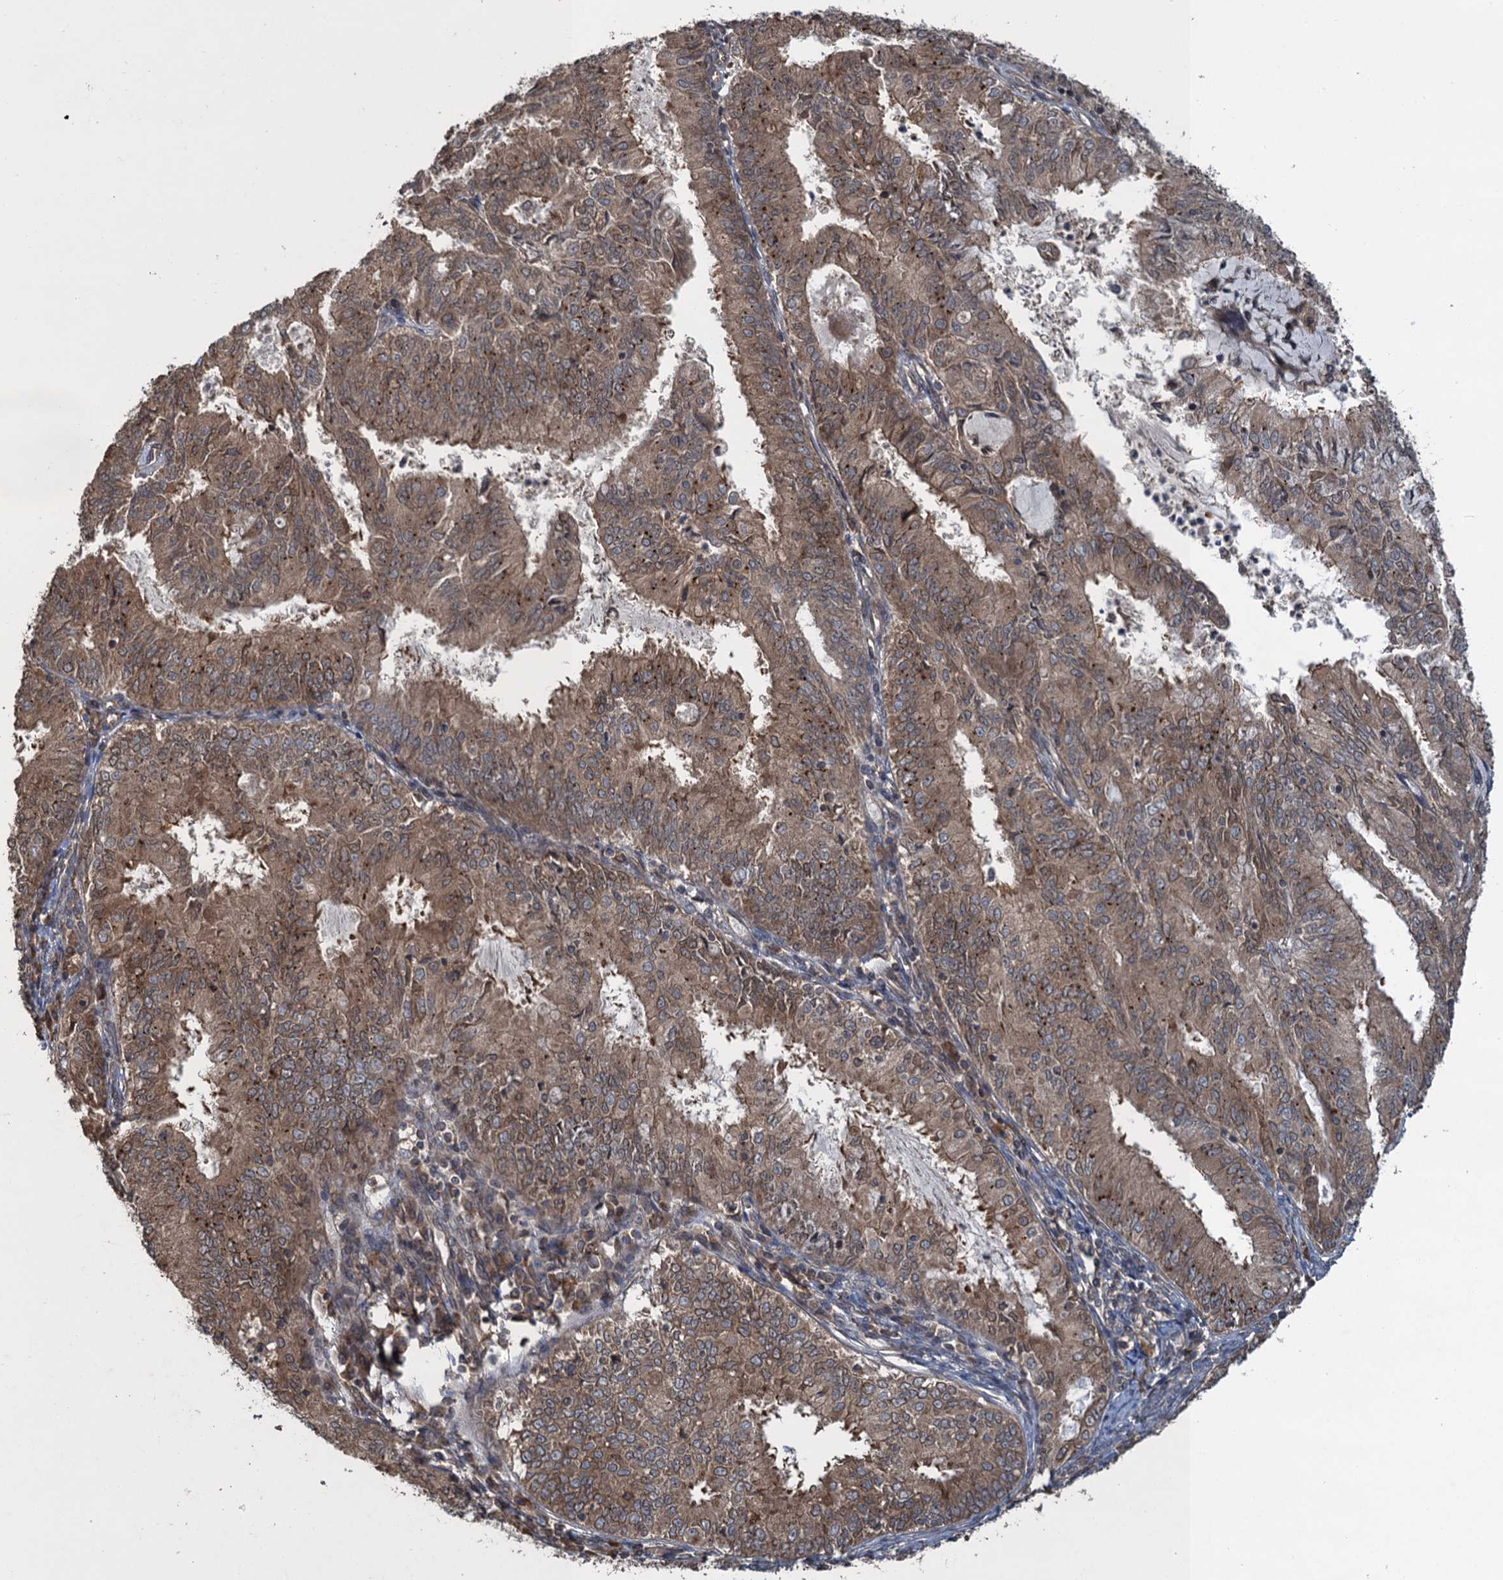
{"staining": {"intensity": "moderate", "quantity": ">75%", "location": "cytoplasmic/membranous,nuclear"}, "tissue": "endometrial cancer", "cell_type": "Tumor cells", "image_type": "cancer", "snomed": [{"axis": "morphology", "description": "Adenocarcinoma, NOS"}, {"axis": "topography", "description": "Endometrium"}], "caption": "High-power microscopy captured an IHC micrograph of endometrial adenocarcinoma, revealing moderate cytoplasmic/membranous and nuclear staining in about >75% of tumor cells. The protein is shown in brown color, while the nuclei are stained blue.", "gene": "GLE1", "patient": {"sex": "female", "age": 57}}